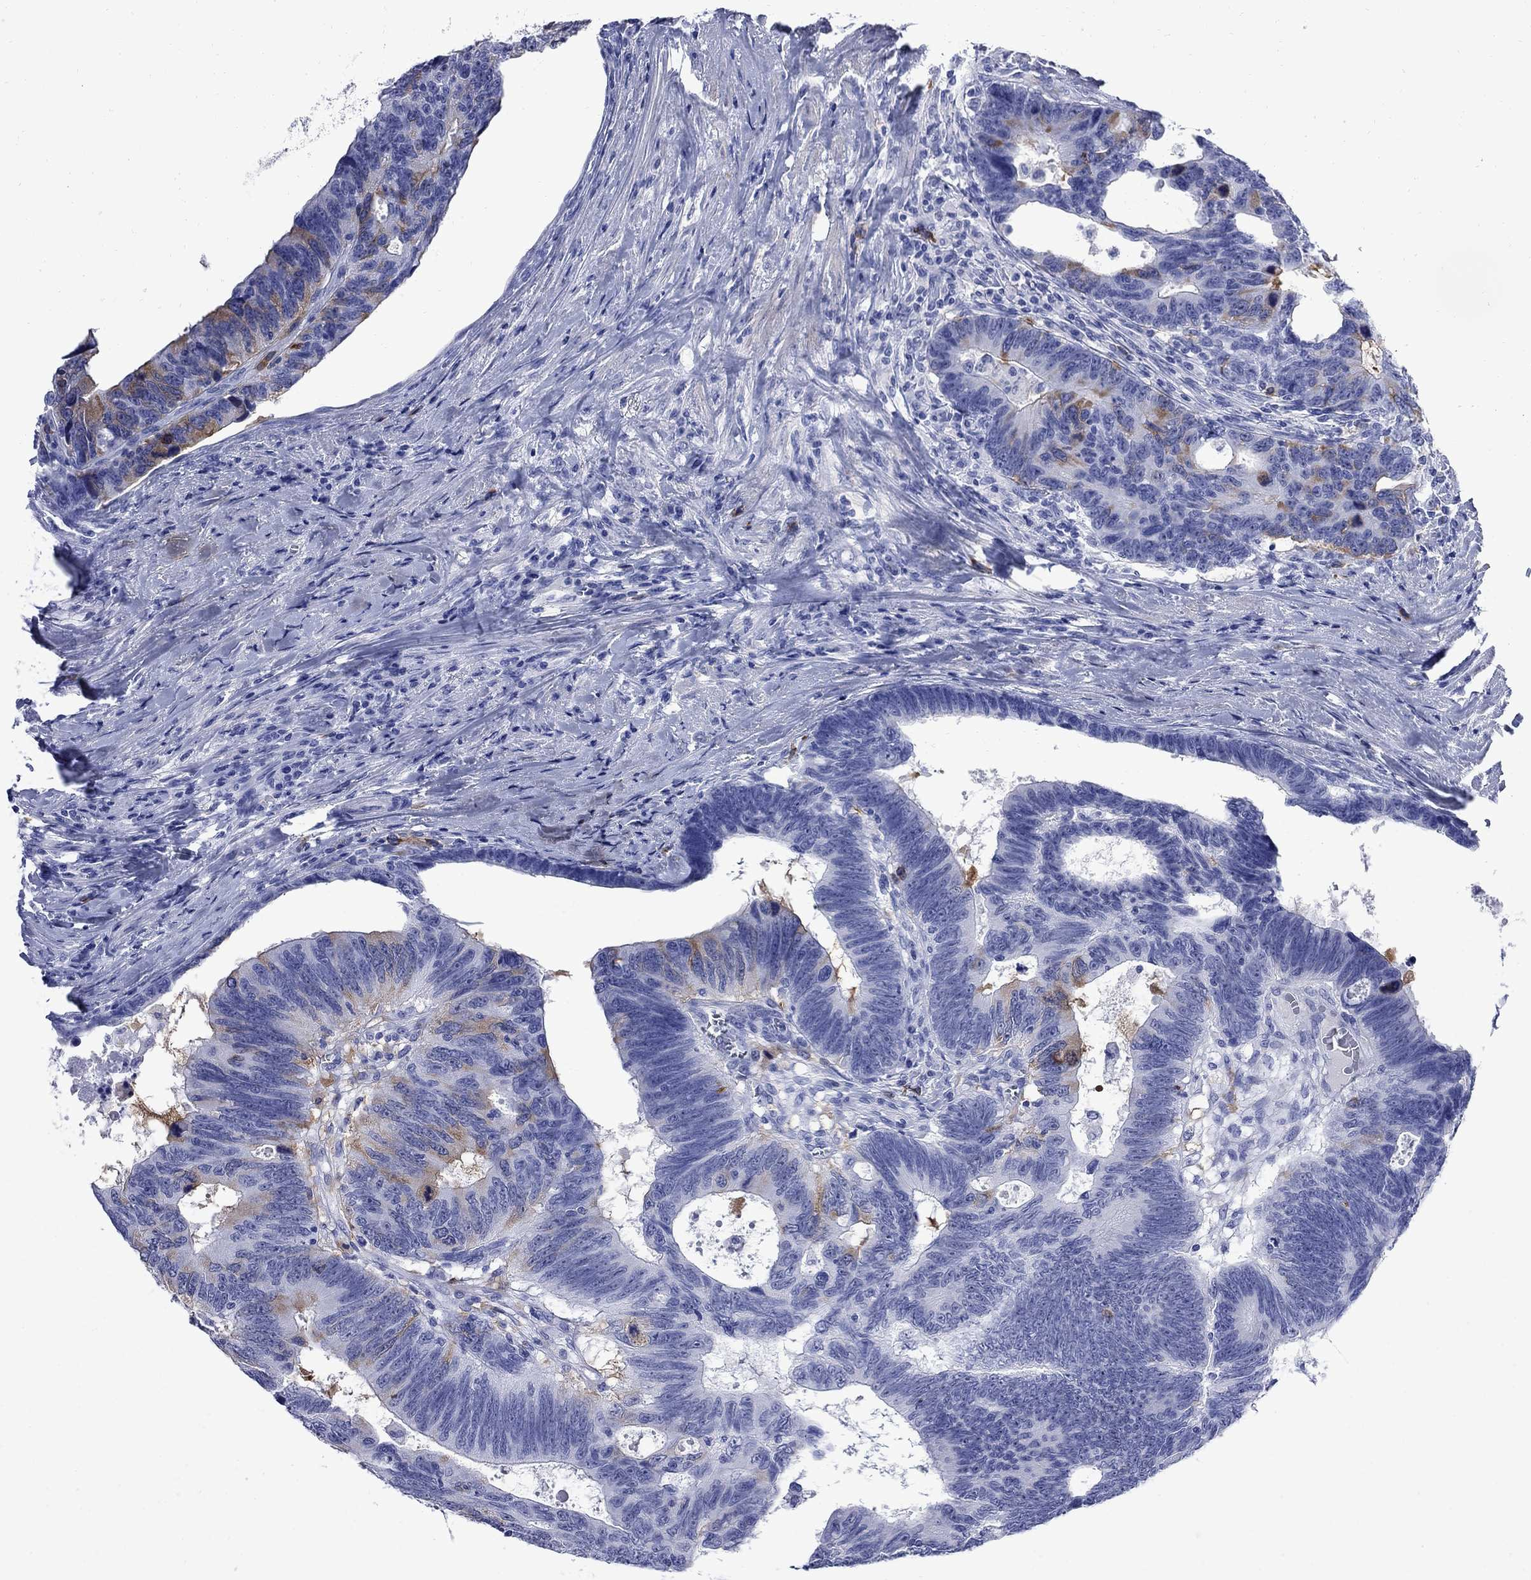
{"staining": {"intensity": "moderate", "quantity": "<25%", "location": "cytoplasmic/membranous"}, "tissue": "colorectal cancer", "cell_type": "Tumor cells", "image_type": "cancer", "snomed": [{"axis": "morphology", "description": "Adenocarcinoma, NOS"}, {"axis": "topography", "description": "Colon"}], "caption": "Protein expression by immunohistochemistry reveals moderate cytoplasmic/membranous expression in about <25% of tumor cells in colorectal adenocarcinoma. (IHC, brightfield microscopy, high magnification).", "gene": "TACC3", "patient": {"sex": "female", "age": 77}}